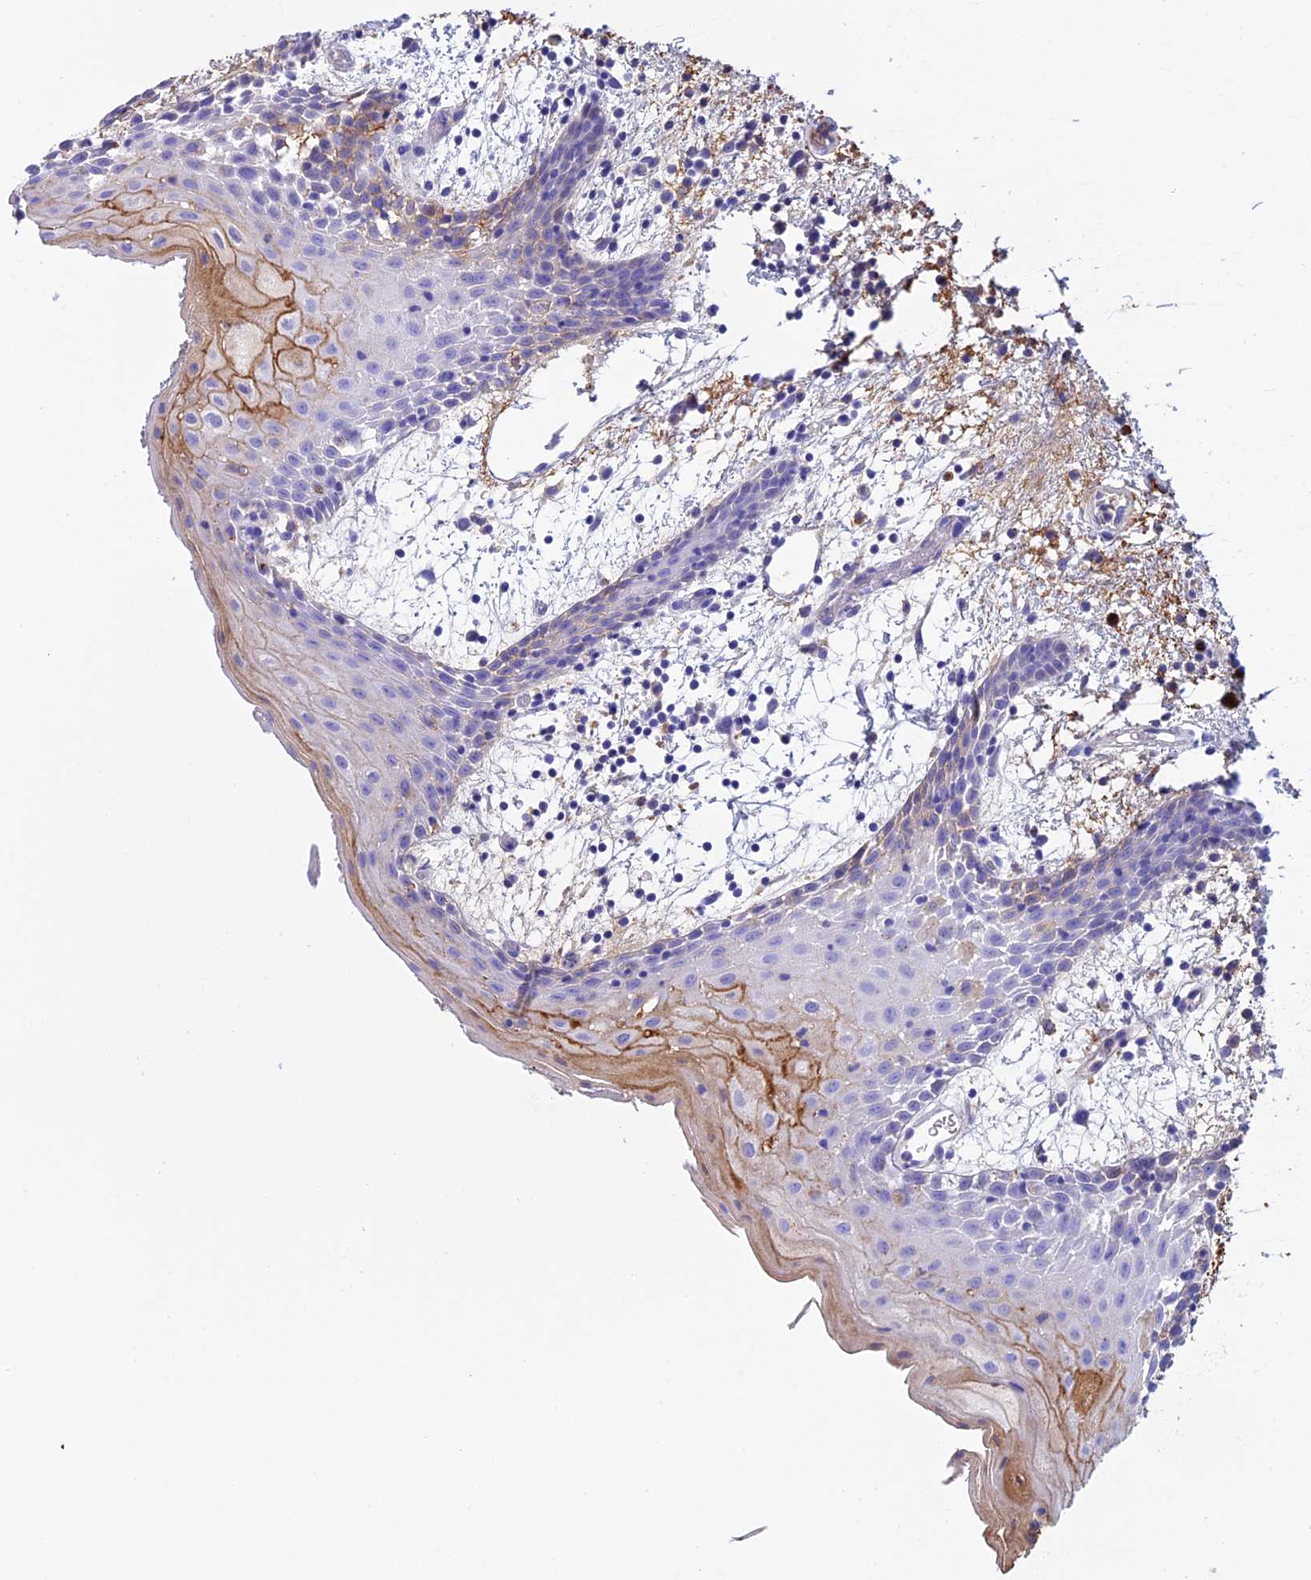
{"staining": {"intensity": "moderate", "quantity": "<25%", "location": "cytoplasmic/membranous"}, "tissue": "oral mucosa", "cell_type": "Squamous epithelial cells", "image_type": "normal", "snomed": [{"axis": "morphology", "description": "Normal tissue, NOS"}, {"axis": "topography", "description": "Skeletal muscle"}, {"axis": "topography", "description": "Oral tissue"}, {"axis": "topography", "description": "Salivary gland"}, {"axis": "topography", "description": "Peripheral nerve tissue"}], "caption": "Immunohistochemical staining of normal human oral mucosa demonstrates low levels of moderate cytoplasmic/membranous staining in about <25% of squamous epithelial cells.", "gene": "IGSF6", "patient": {"sex": "male", "age": 54}}